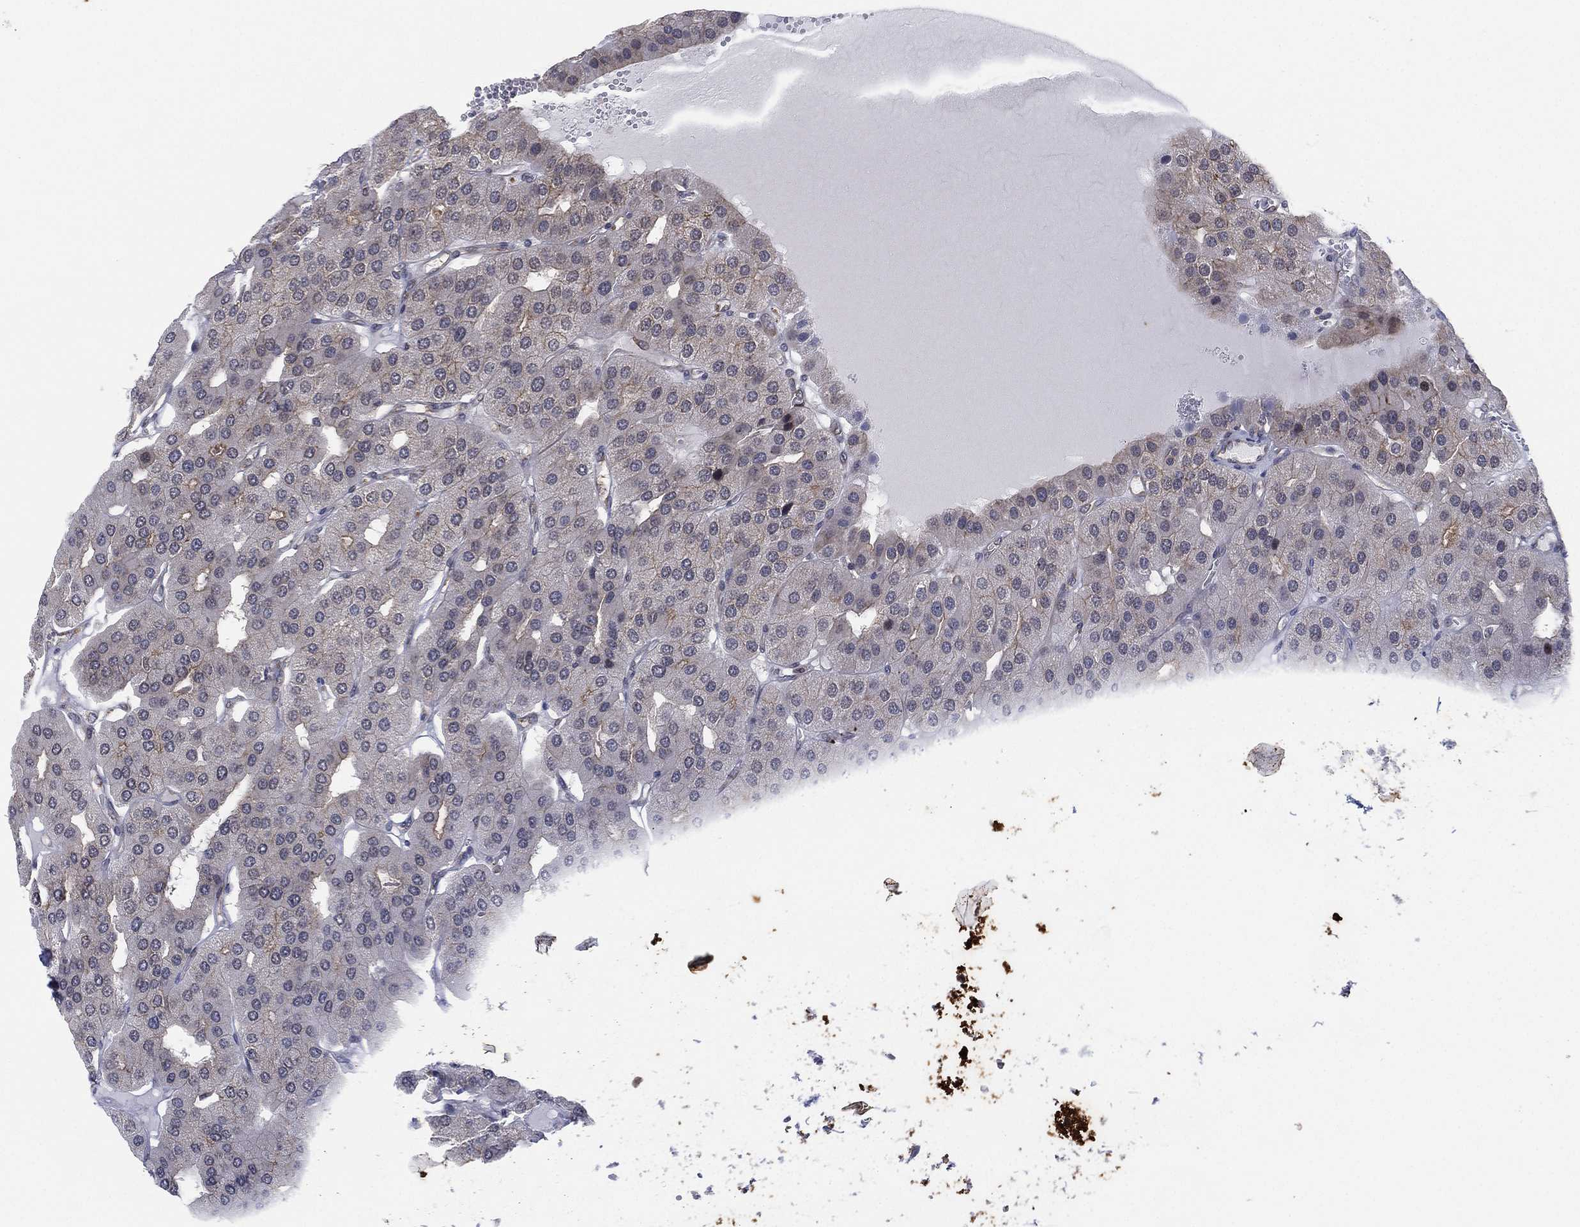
{"staining": {"intensity": "negative", "quantity": "none", "location": "none"}, "tissue": "parathyroid gland", "cell_type": "Glandular cells", "image_type": "normal", "snomed": [{"axis": "morphology", "description": "Normal tissue, NOS"}, {"axis": "morphology", "description": "Adenoma, NOS"}, {"axis": "topography", "description": "Parathyroid gland"}], "caption": "This image is of normal parathyroid gland stained with immunohistochemistry to label a protein in brown with the nuclei are counter-stained blue. There is no positivity in glandular cells.", "gene": "TMCO1", "patient": {"sex": "female", "age": 86}}